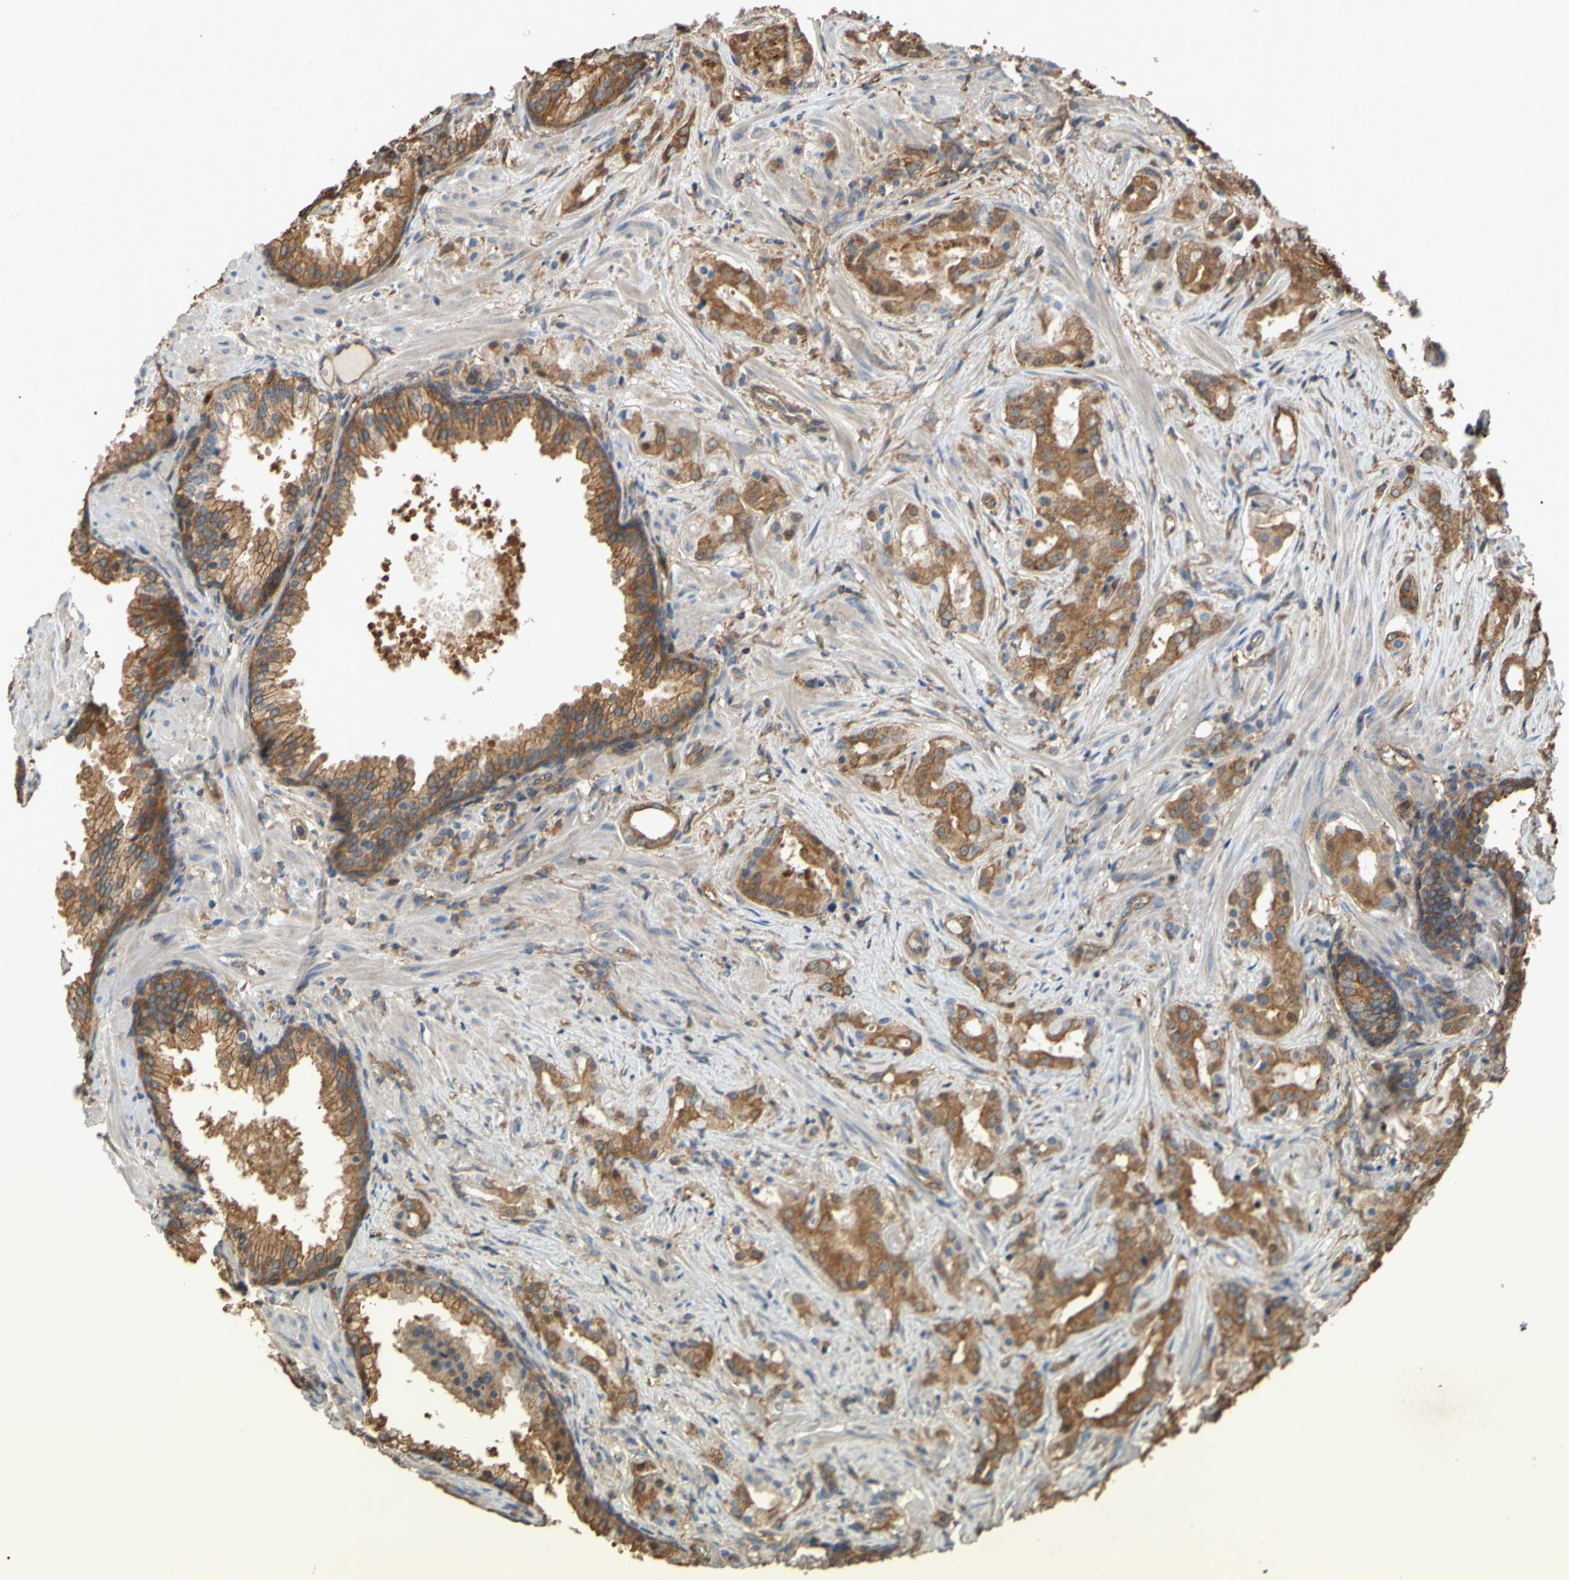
{"staining": {"intensity": "strong", "quantity": ">75%", "location": "cytoplasmic/membranous"}, "tissue": "prostate cancer", "cell_type": "Tumor cells", "image_type": "cancer", "snomed": [{"axis": "morphology", "description": "Adenocarcinoma, Low grade"}, {"axis": "topography", "description": "Prostate"}], "caption": "Prostate cancer (low-grade adenocarcinoma) was stained to show a protein in brown. There is high levels of strong cytoplasmic/membranous expression in approximately >75% of tumor cells. (brown staining indicates protein expression, while blue staining denotes nuclei).", "gene": "CTTN", "patient": {"sex": "male", "age": 59}}